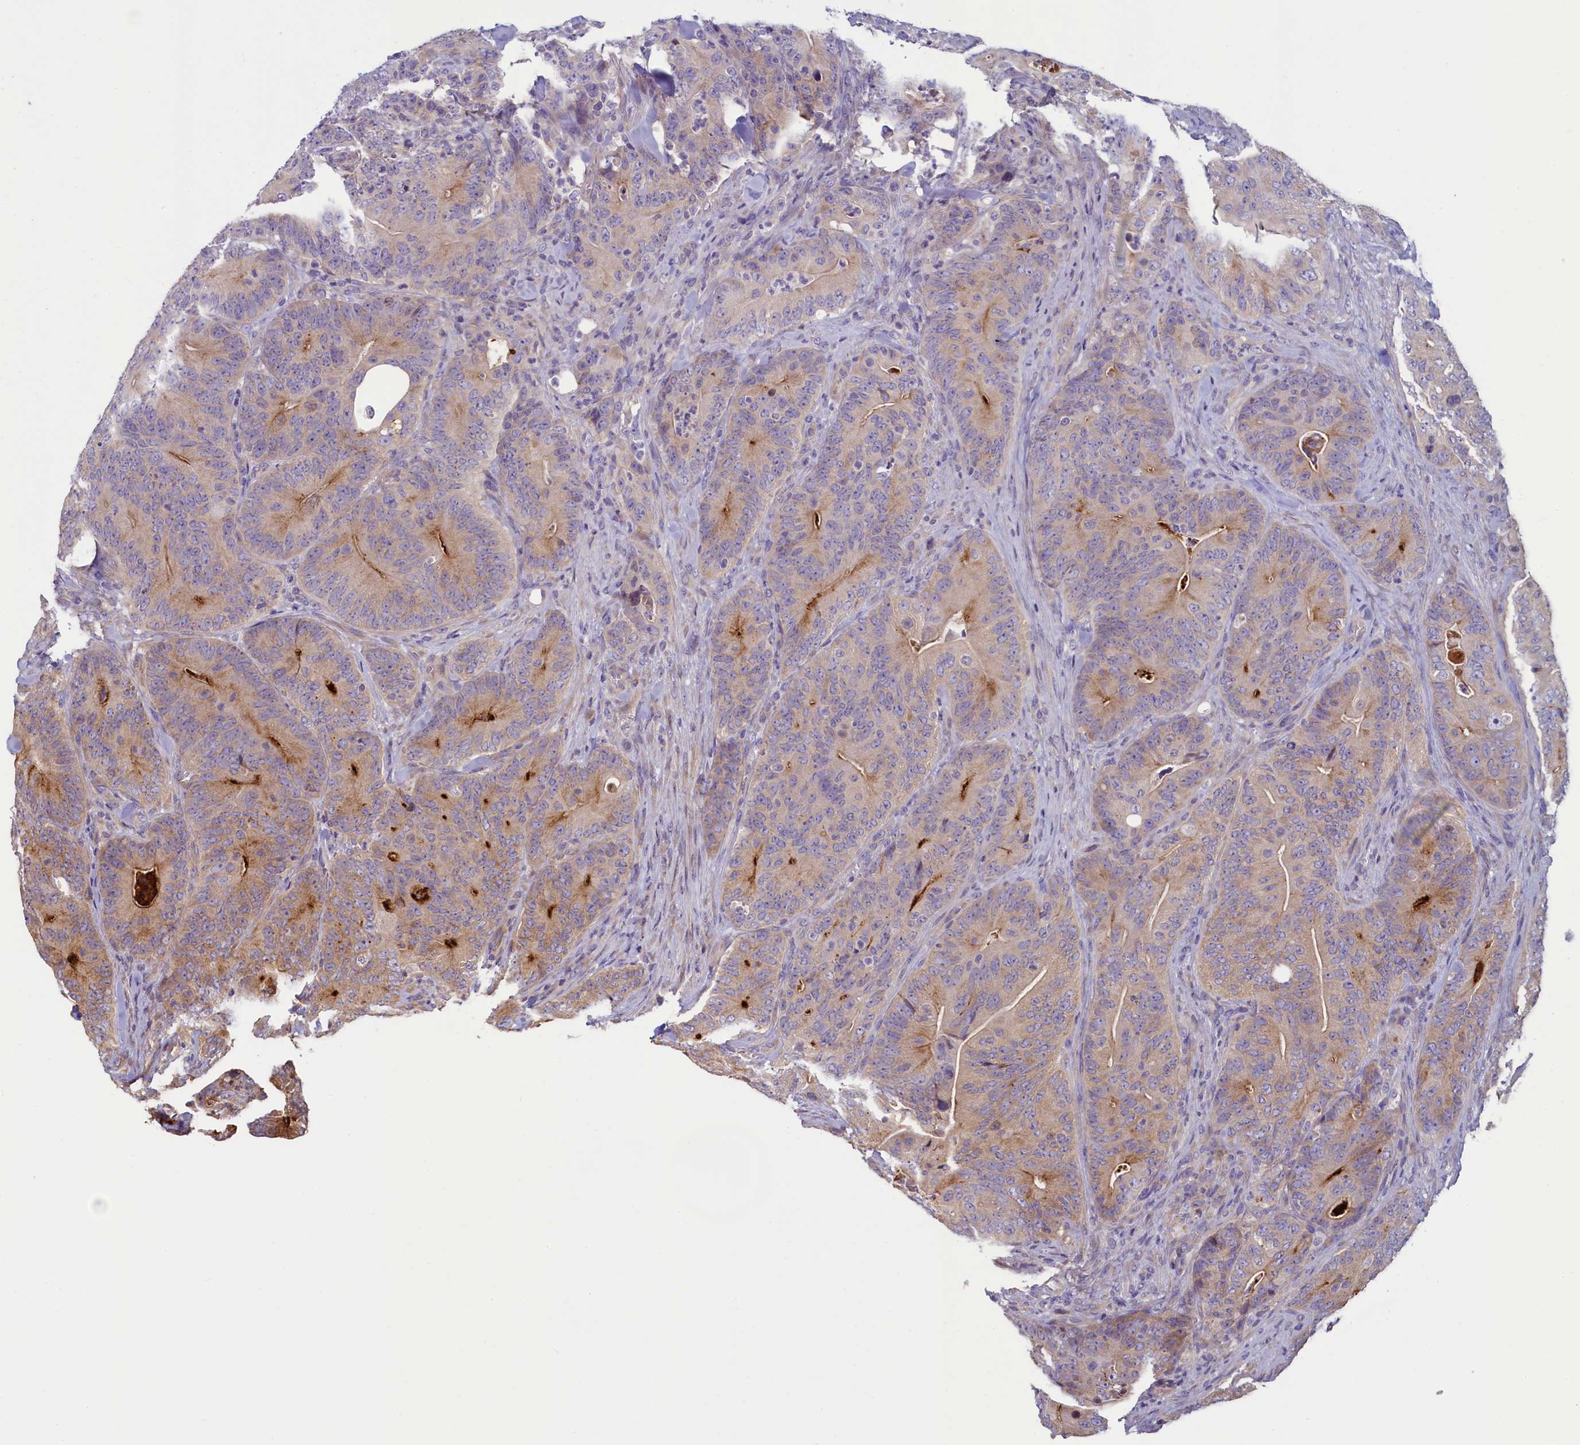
{"staining": {"intensity": "moderate", "quantity": "25%-75%", "location": "cytoplasmic/membranous"}, "tissue": "colorectal cancer", "cell_type": "Tumor cells", "image_type": "cancer", "snomed": [{"axis": "morphology", "description": "Normal tissue, NOS"}, {"axis": "topography", "description": "Colon"}], "caption": "Immunohistochemical staining of human colorectal cancer reveals medium levels of moderate cytoplasmic/membranous protein positivity in approximately 25%-75% of tumor cells.", "gene": "NUDT6", "patient": {"sex": "female", "age": 82}}